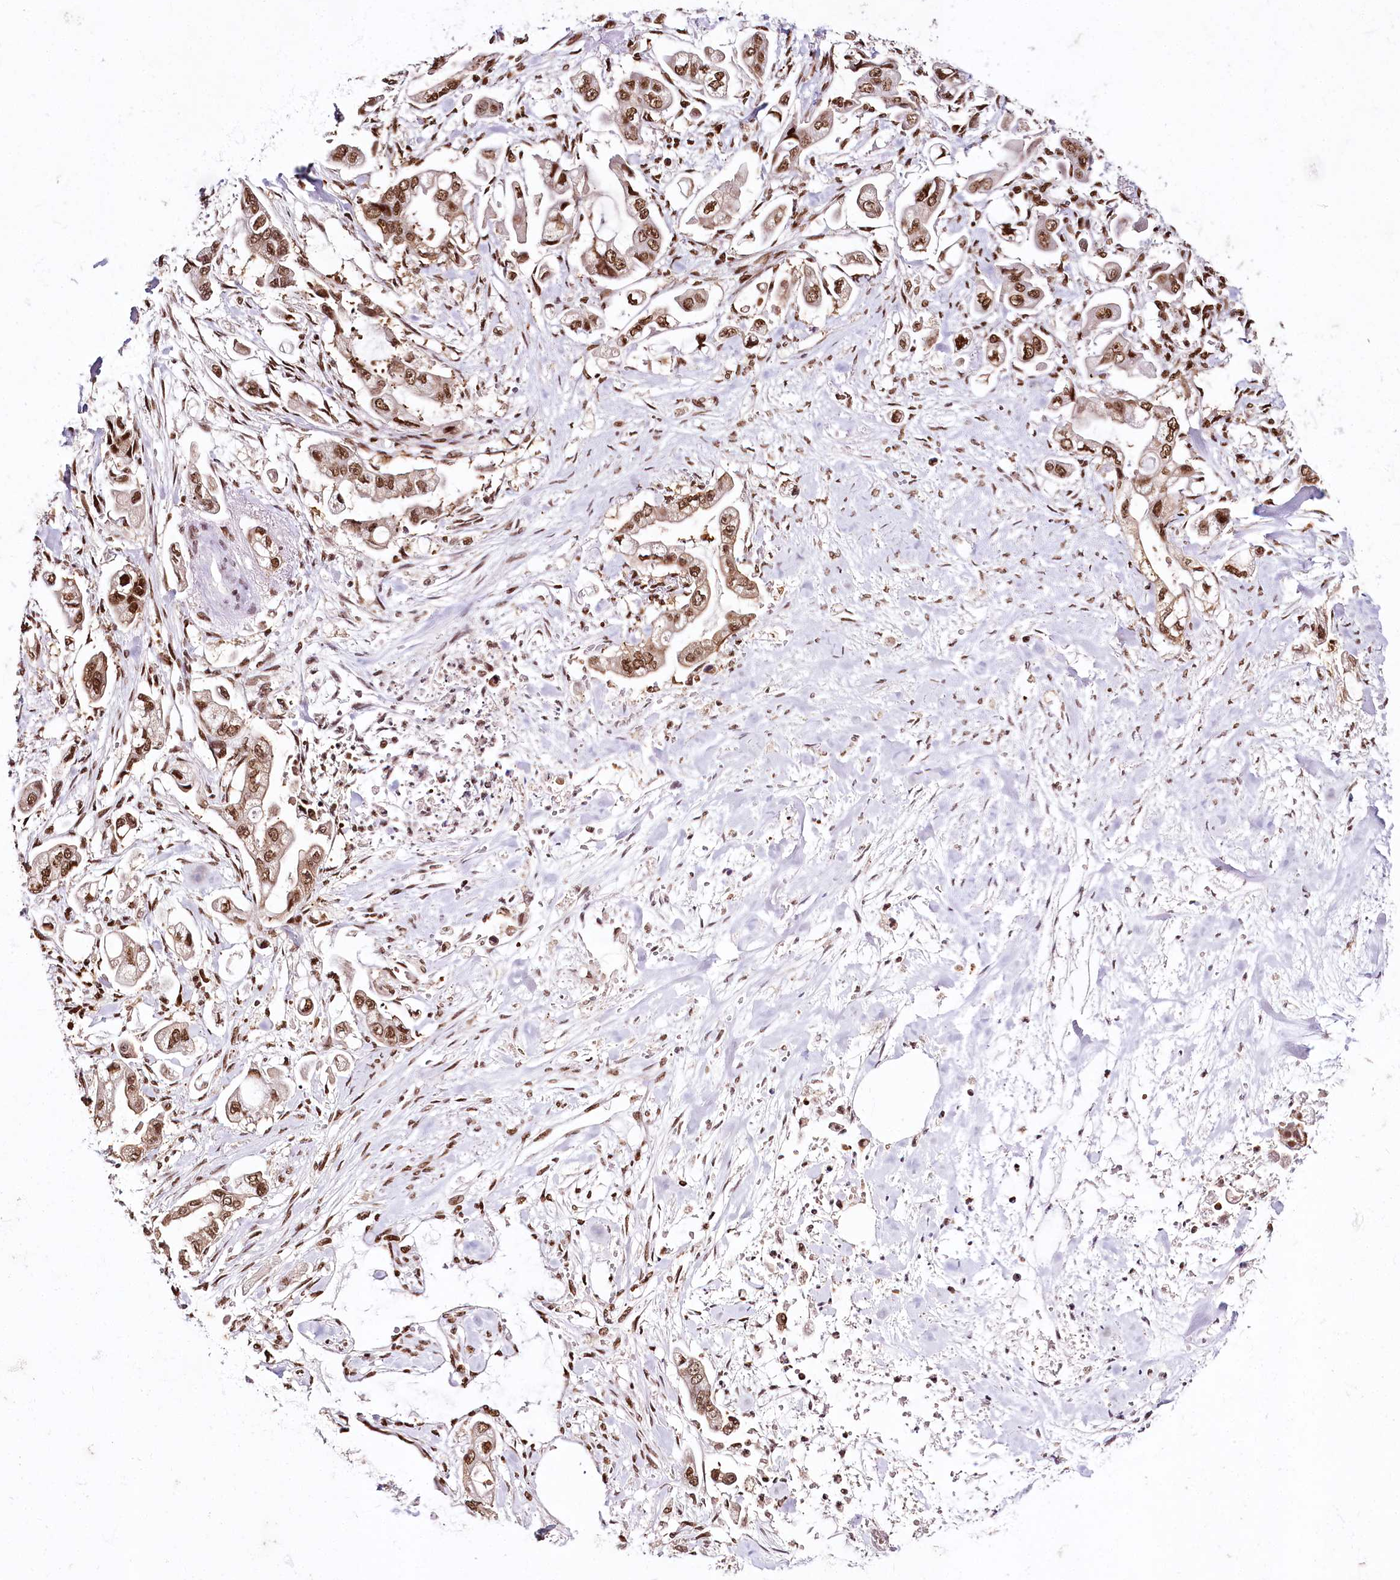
{"staining": {"intensity": "strong", "quantity": ">75%", "location": "nuclear"}, "tissue": "stomach cancer", "cell_type": "Tumor cells", "image_type": "cancer", "snomed": [{"axis": "morphology", "description": "Adenocarcinoma, NOS"}, {"axis": "topography", "description": "Stomach"}], "caption": "High-power microscopy captured an IHC micrograph of adenocarcinoma (stomach), revealing strong nuclear expression in approximately >75% of tumor cells.", "gene": "SMARCE1", "patient": {"sex": "male", "age": 62}}